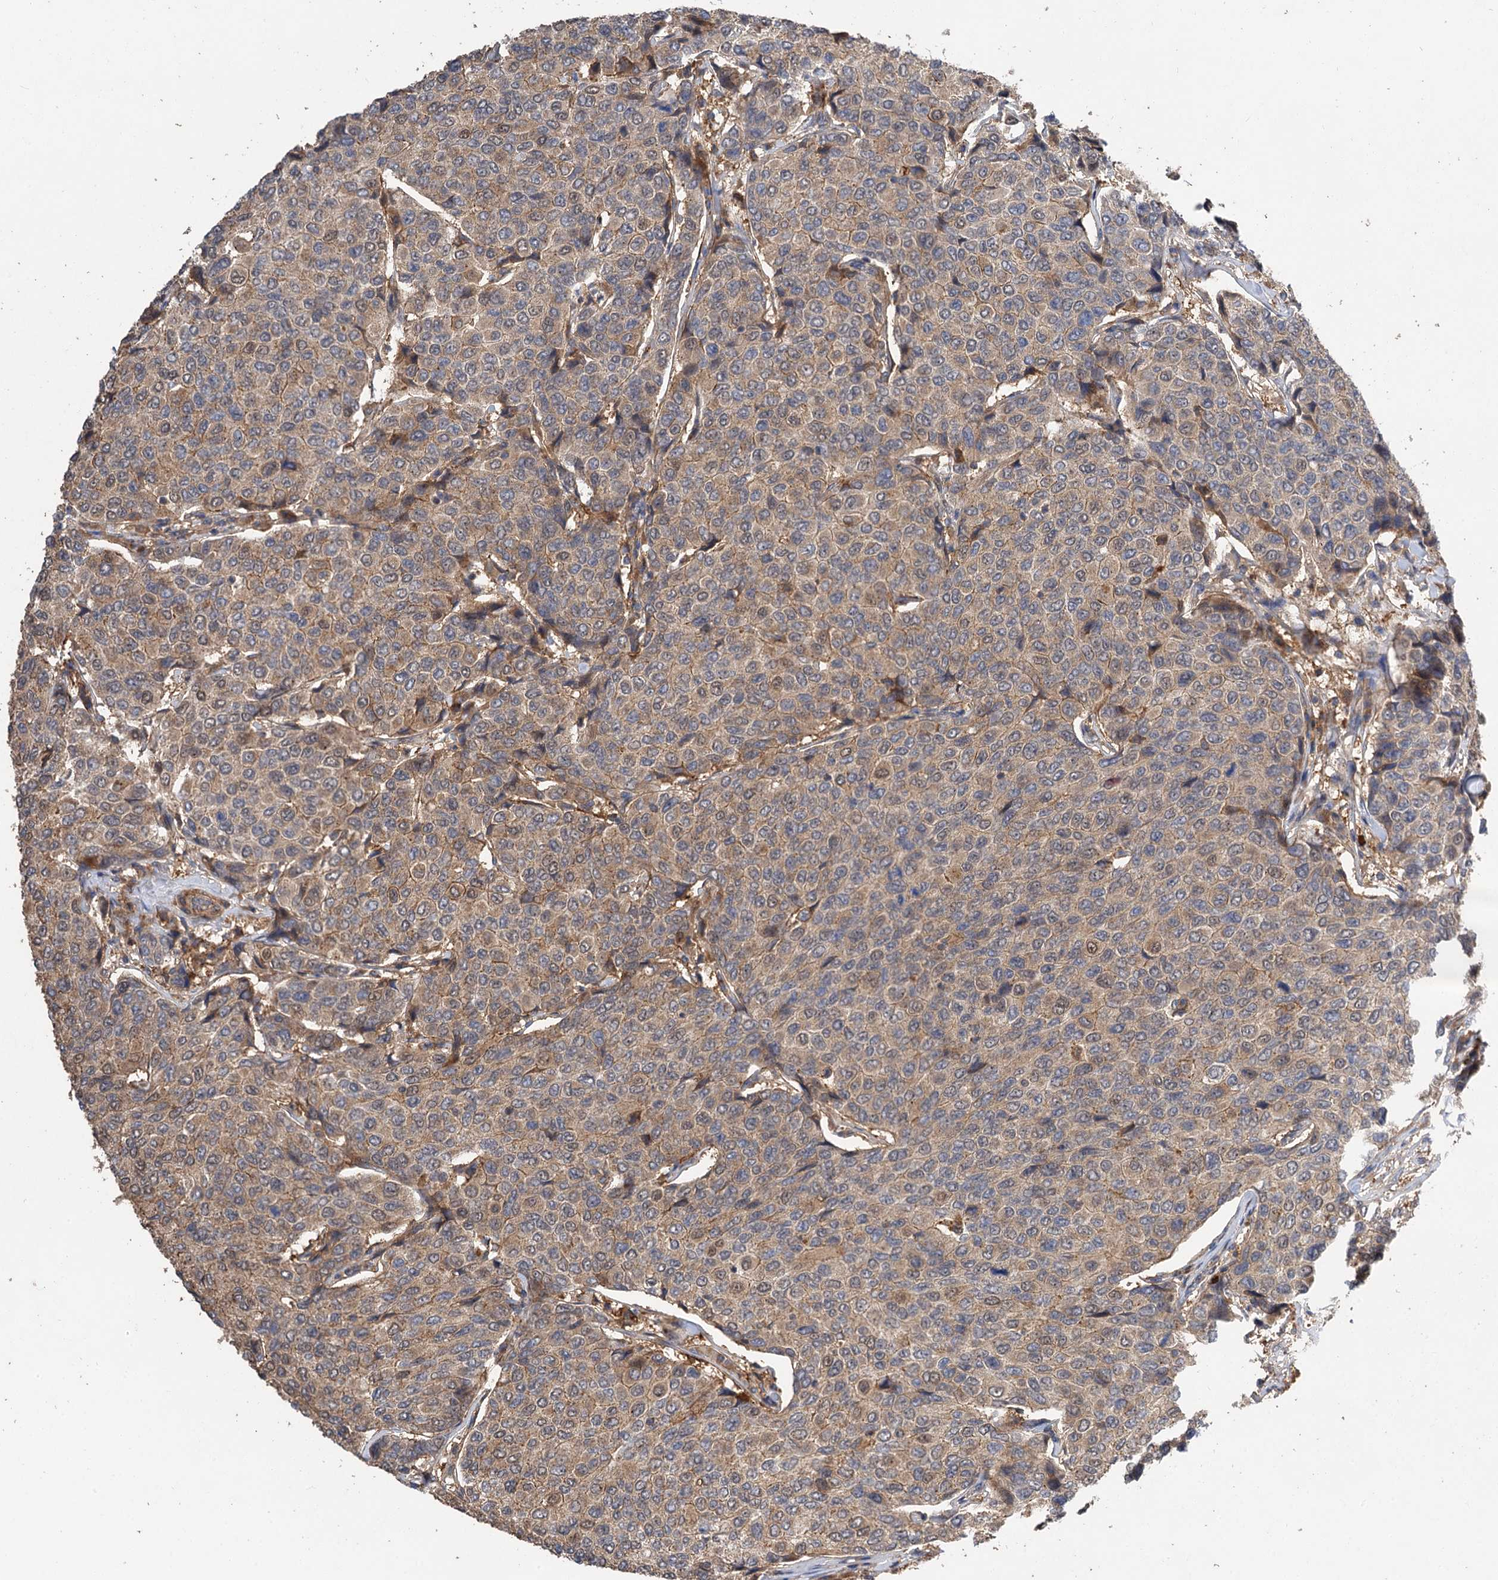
{"staining": {"intensity": "weak", "quantity": ">75%", "location": "cytoplasmic/membranous"}, "tissue": "breast cancer", "cell_type": "Tumor cells", "image_type": "cancer", "snomed": [{"axis": "morphology", "description": "Duct carcinoma"}, {"axis": "topography", "description": "Breast"}], "caption": "Brown immunohistochemical staining in human intraductal carcinoma (breast) exhibits weak cytoplasmic/membranous positivity in approximately >75% of tumor cells.", "gene": "FBXW8", "patient": {"sex": "female", "age": 55}}